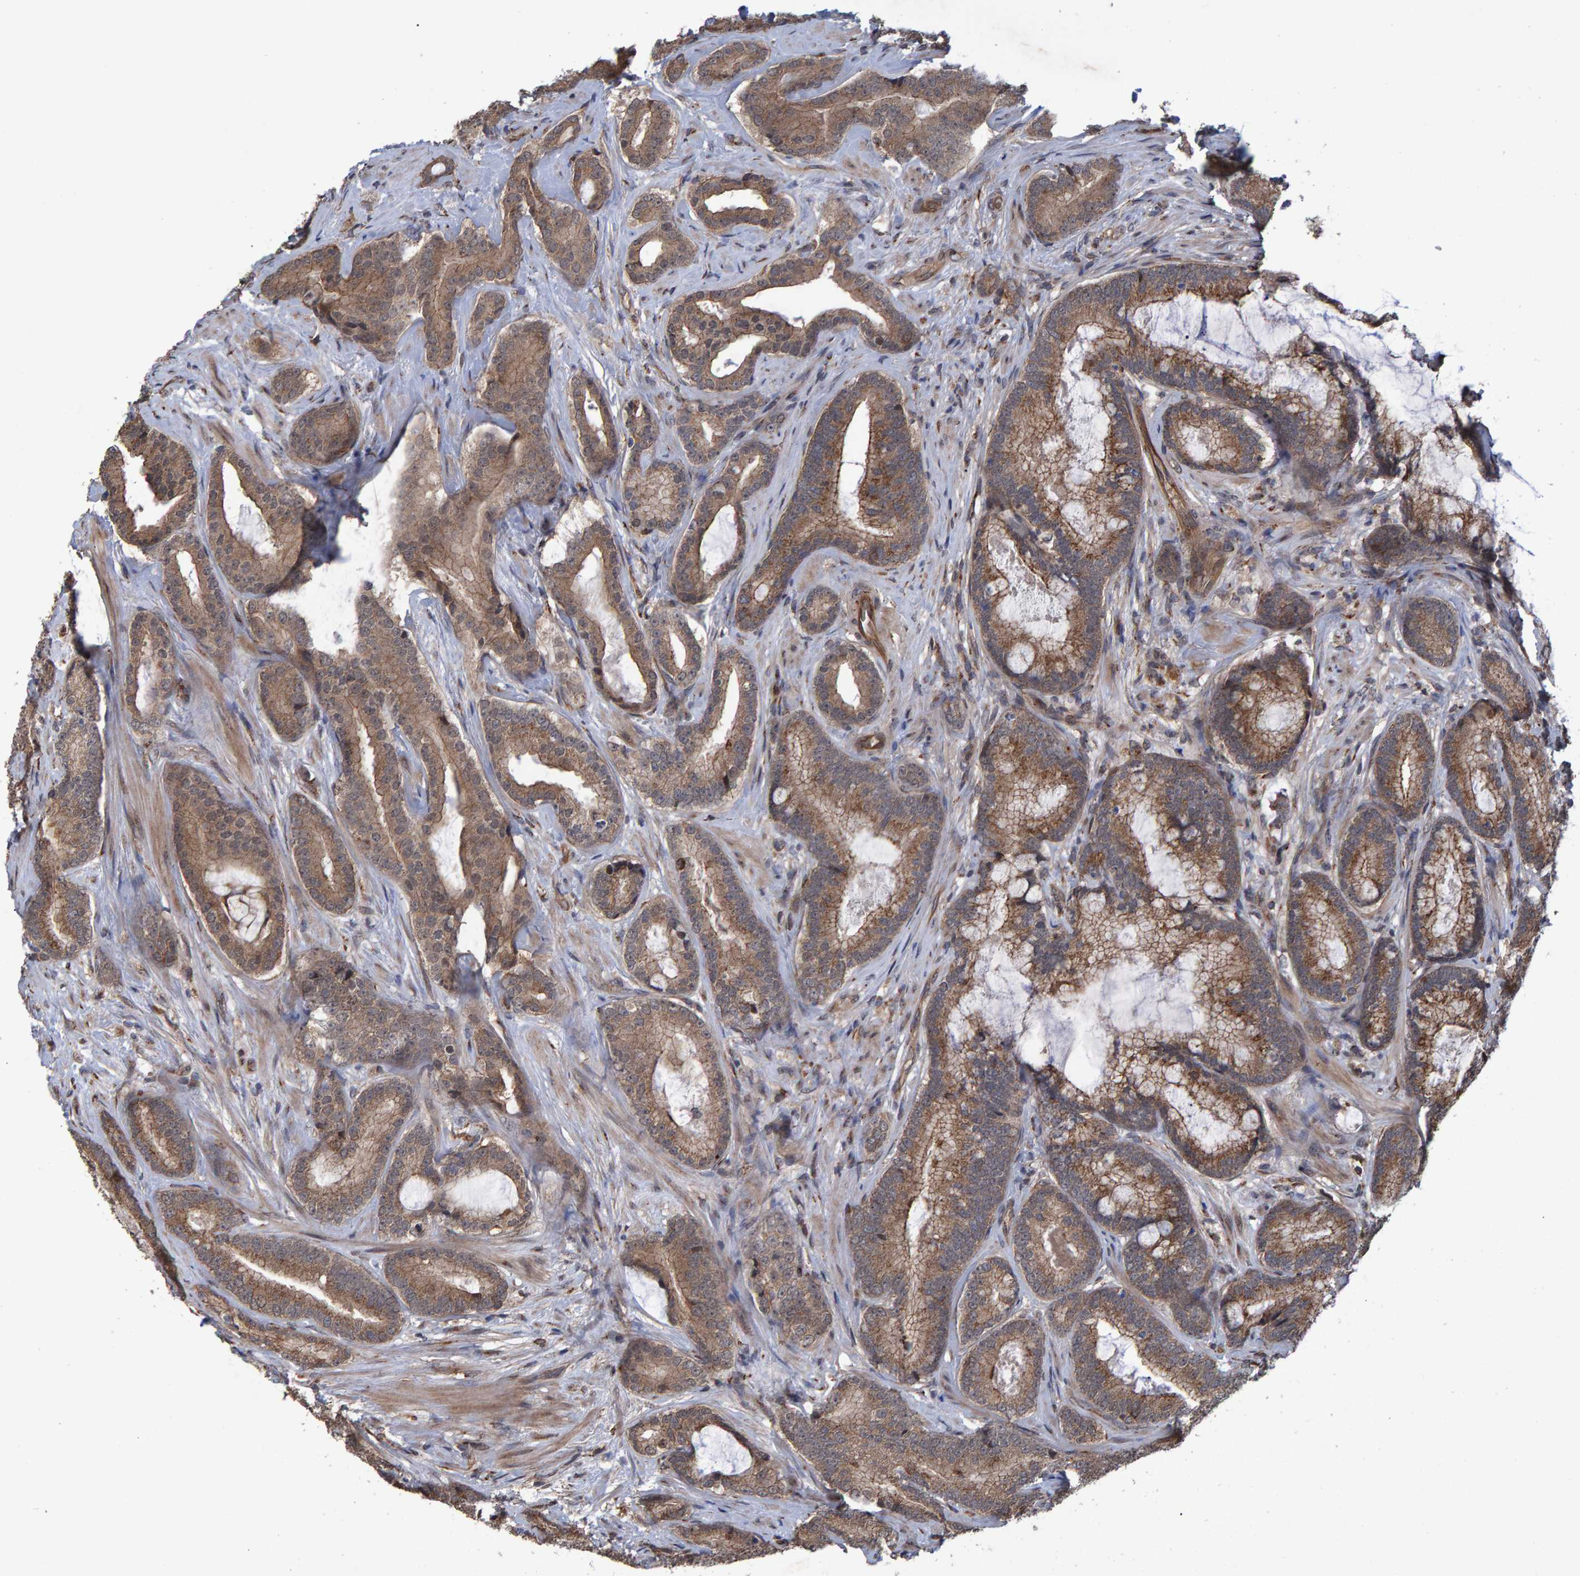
{"staining": {"intensity": "moderate", "quantity": ">75%", "location": "cytoplasmic/membranous"}, "tissue": "prostate cancer", "cell_type": "Tumor cells", "image_type": "cancer", "snomed": [{"axis": "morphology", "description": "Adenocarcinoma, High grade"}, {"axis": "topography", "description": "Prostate"}], "caption": "Protein analysis of adenocarcinoma (high-grade) (prostate) tissue exhibits moderate cytoplasmic/membranous staining in approximately >75% of tumor cells. Using DAB (brown) and hematoxylin (blue) stains, captured at high magnification using brightfield microscopy.", "gene": "TRIM68", "patient": {"sex": "male", "age": 55}}